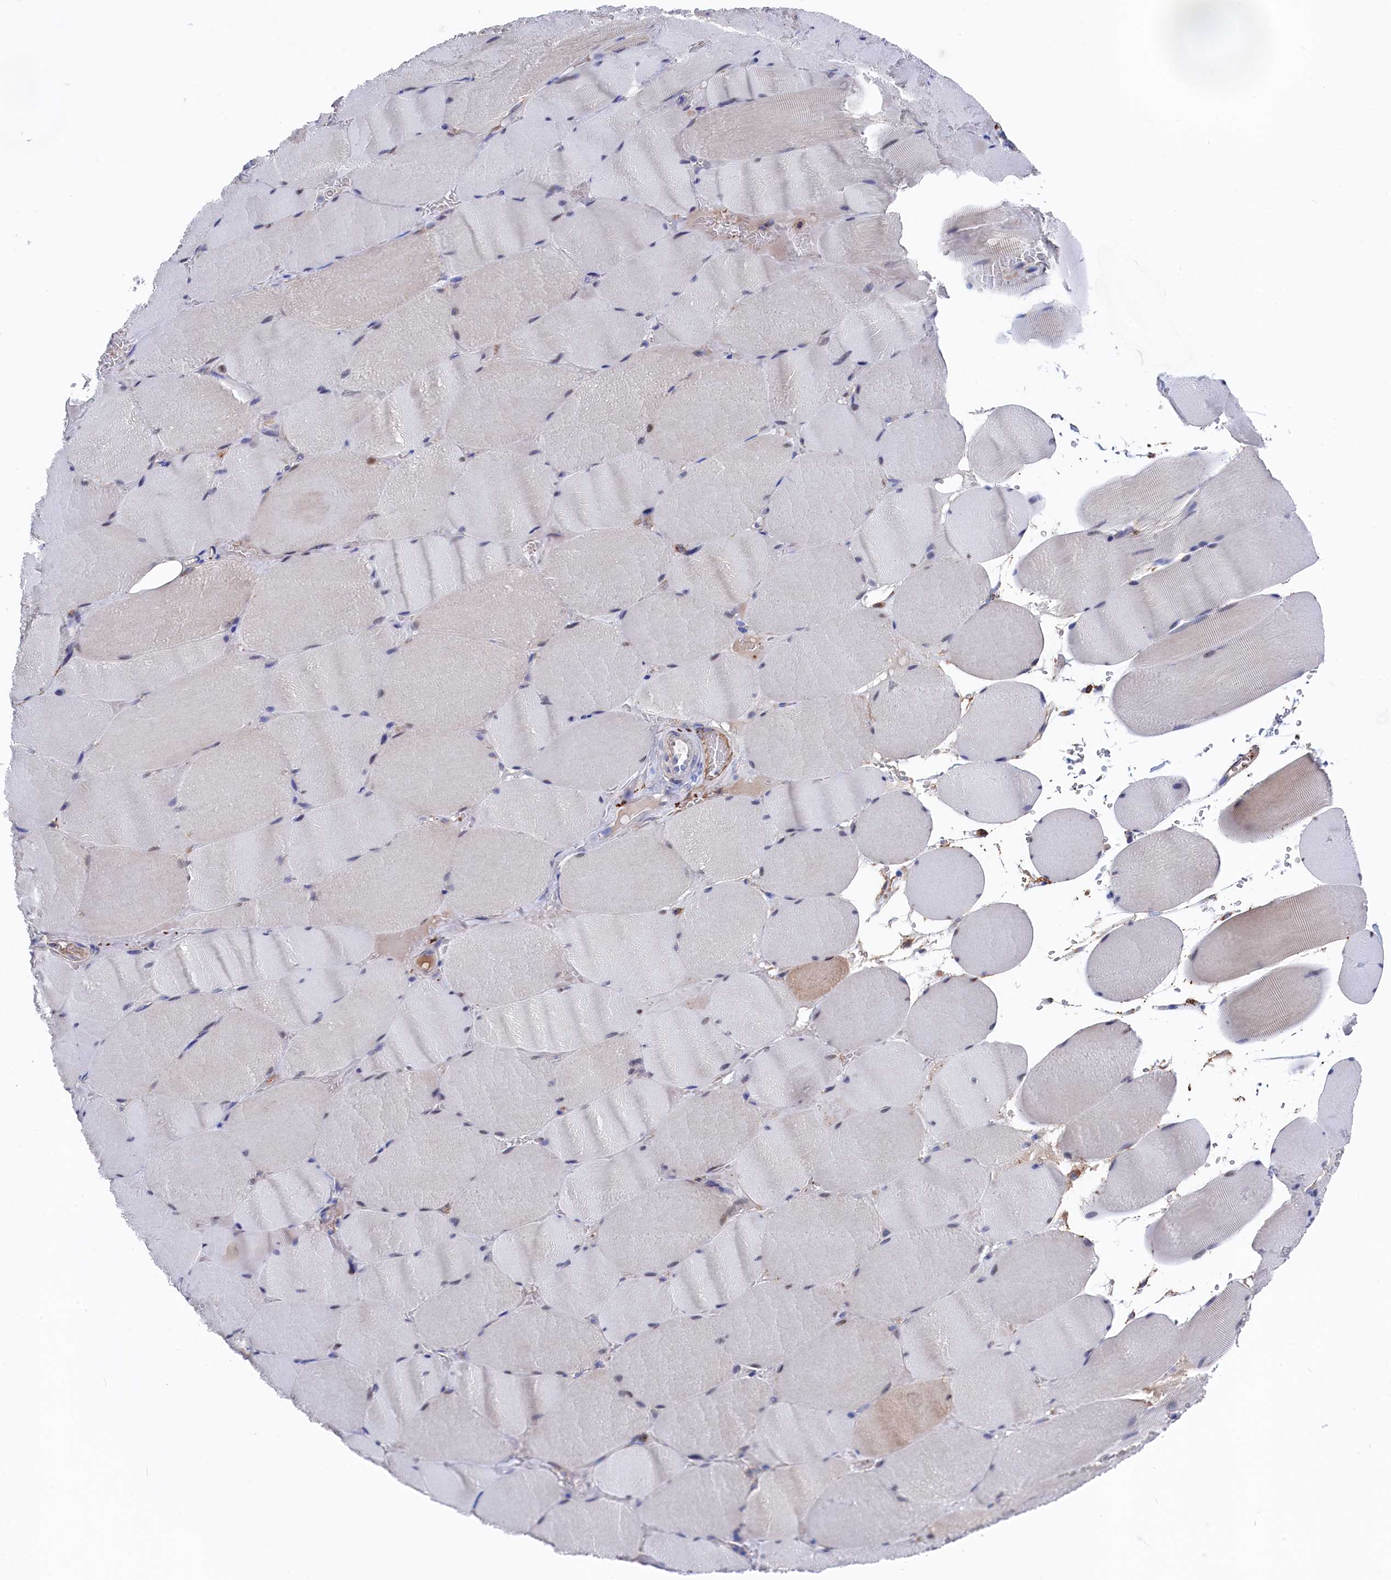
{"staining": {"intensity": "weak", "quantity": "<25%", "location": "cytoplasmic/membranous"}, "tissue": "skeletal muscle", "cell_type": "Myocytes", "image_type": "normal", "snomed": [{"axis": "morphology", "description": "Normal tissue, NOS"}, {"axis": "topography", "description": "Skeletal muscle"}, {"axis": "topography", "description": "Head-Neck"}], "caption": "The immunohistochemistry (IHC) histopathology image has no significant expression in myocytes of skeletal muscle.", "gene": "C12orf73", "patient": {"sex": "male", "age": 66}}